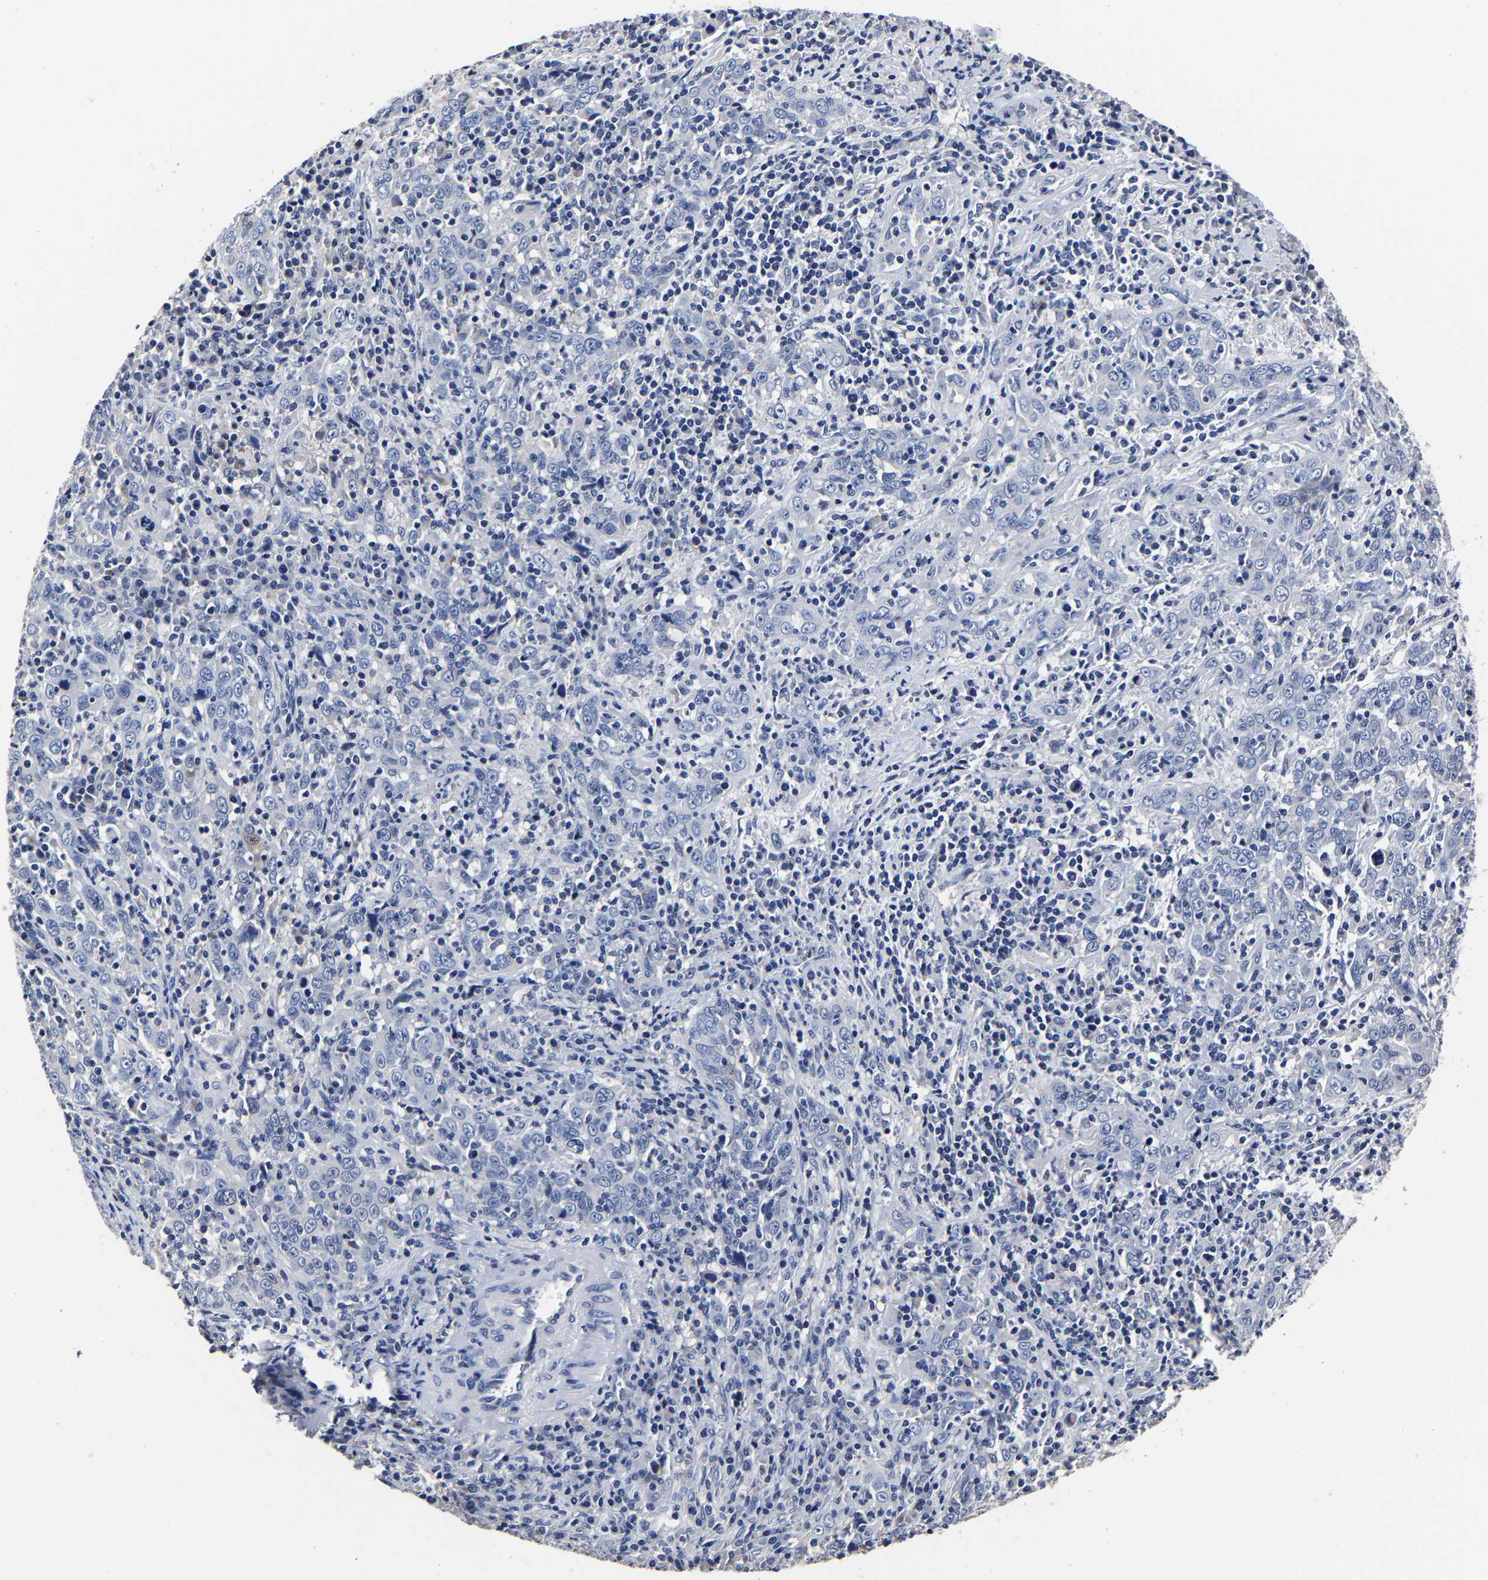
{"staining": {"intensity": "negative", "quantity": "none", "location": "none"}, "tissue": "cervical cancer", "cell_type": "Tumor cells", "image_type": "cancer", "snomed": [{"axis": "morphology", "description": "Squamous cell carcinoma, NOS"}, {"axis": "topography", "description": "Cervix"}], "caption": "A high-resolution photomicrograph shows IHC staining of cervical cancer (squamous cell carcinoma), which shows no significant positivity in tumor cells.", "gene": "AKAP4", "patient": {"sex": "female", "age": 46}}